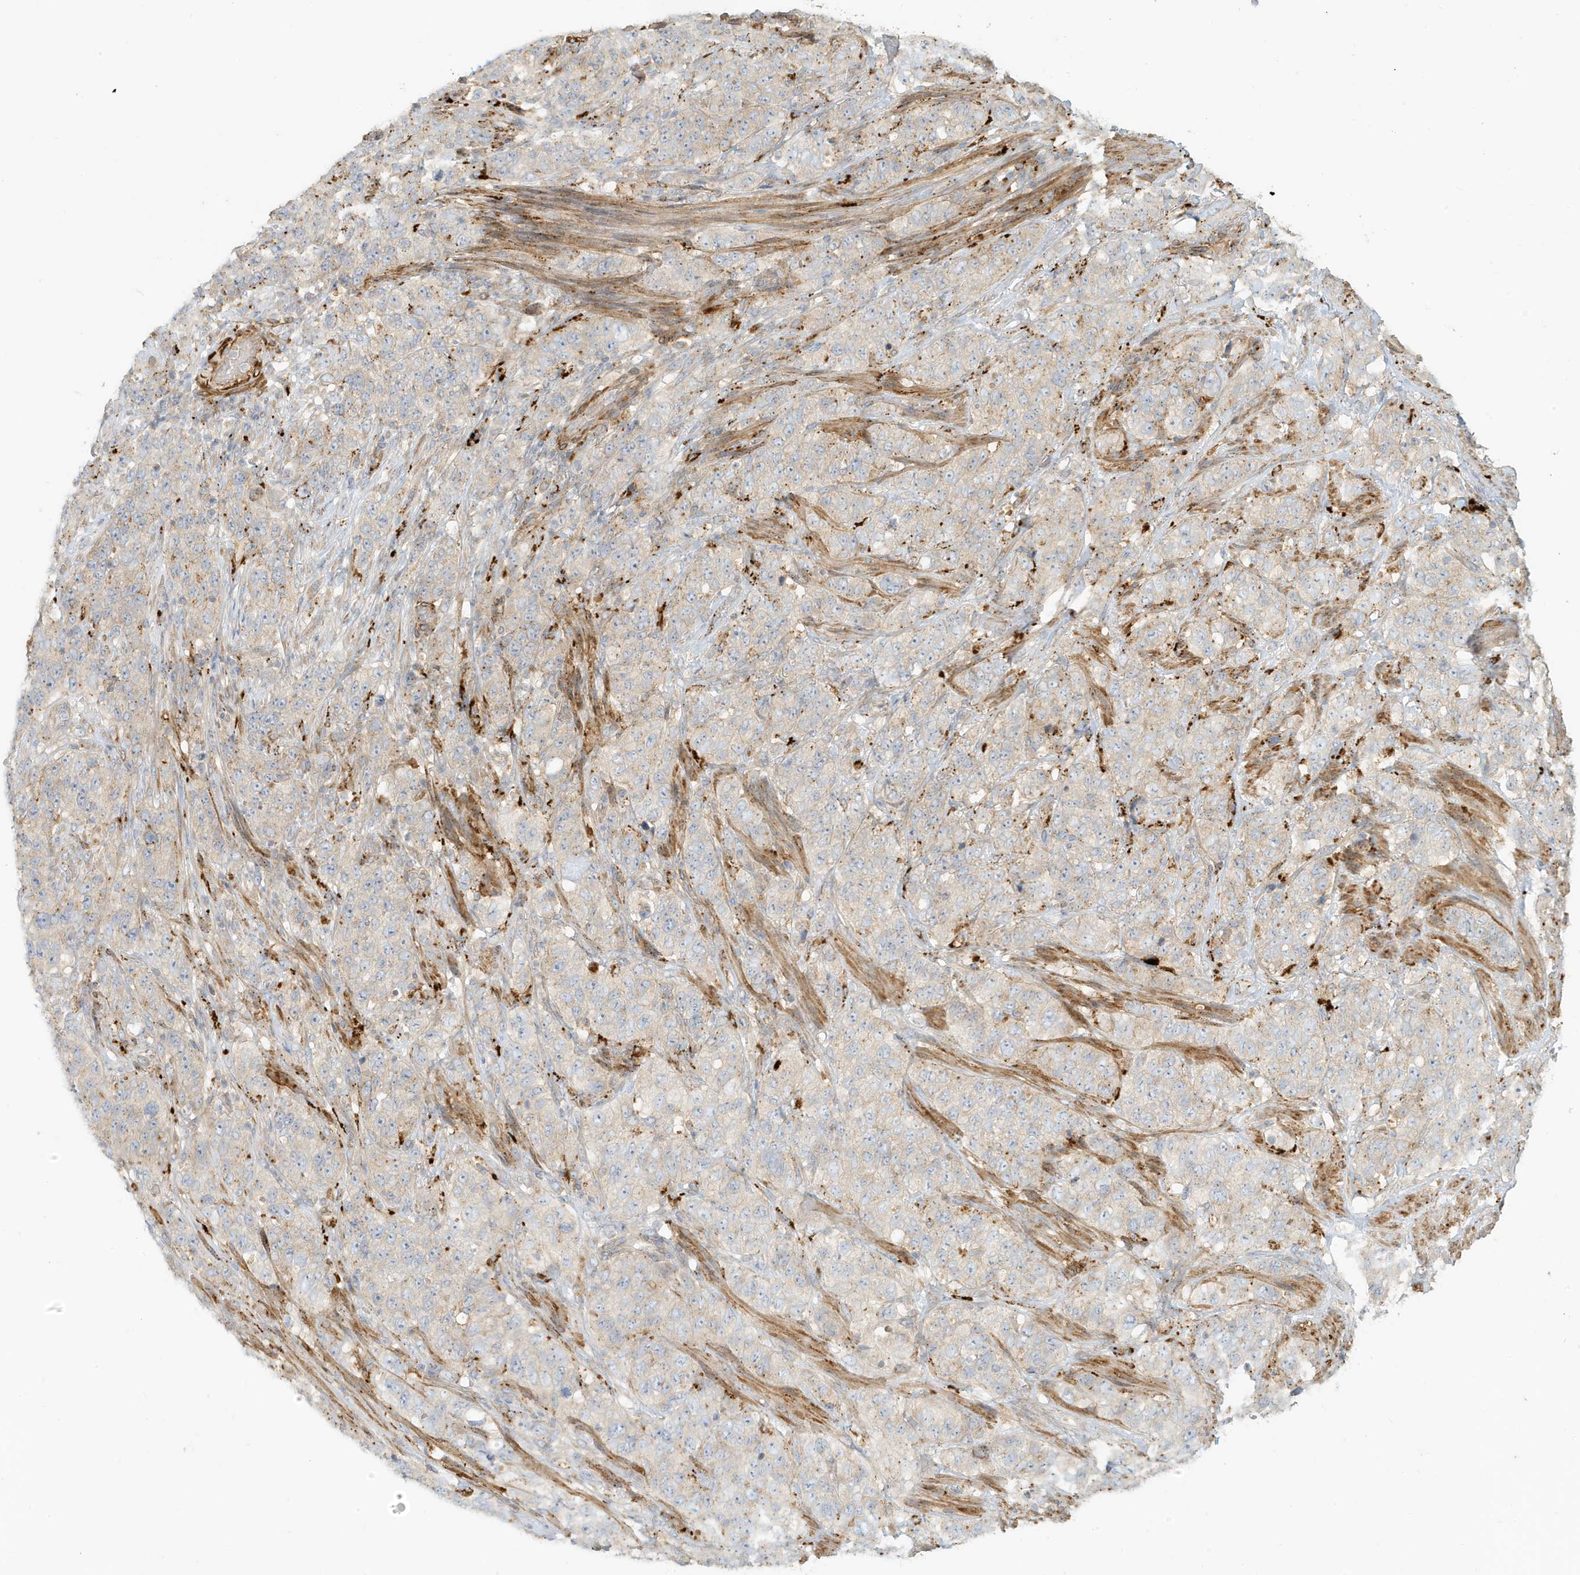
{"staining": {"intensity": "weak", "quantity": "25%-75%", "location": "cytoplasmic/membranous"}, "tissue": "stomach cancer", "cell_type": "Tumor cells", "image_type": "cancer", "snomed": [{"axis": "morphology", "description": "Adenocarcinoma, NOS"}, {"axis": "topography", "description": "Stomach"}], "caption": "Tumor cells reveal low levels of weak cytoplasmic/membranous staining in approximately 25%-75% of cells in human stomach cancer (adenocarcinoma).", "gene": "MCOLN1", "patient": {"sex": "male", "age": 48}}